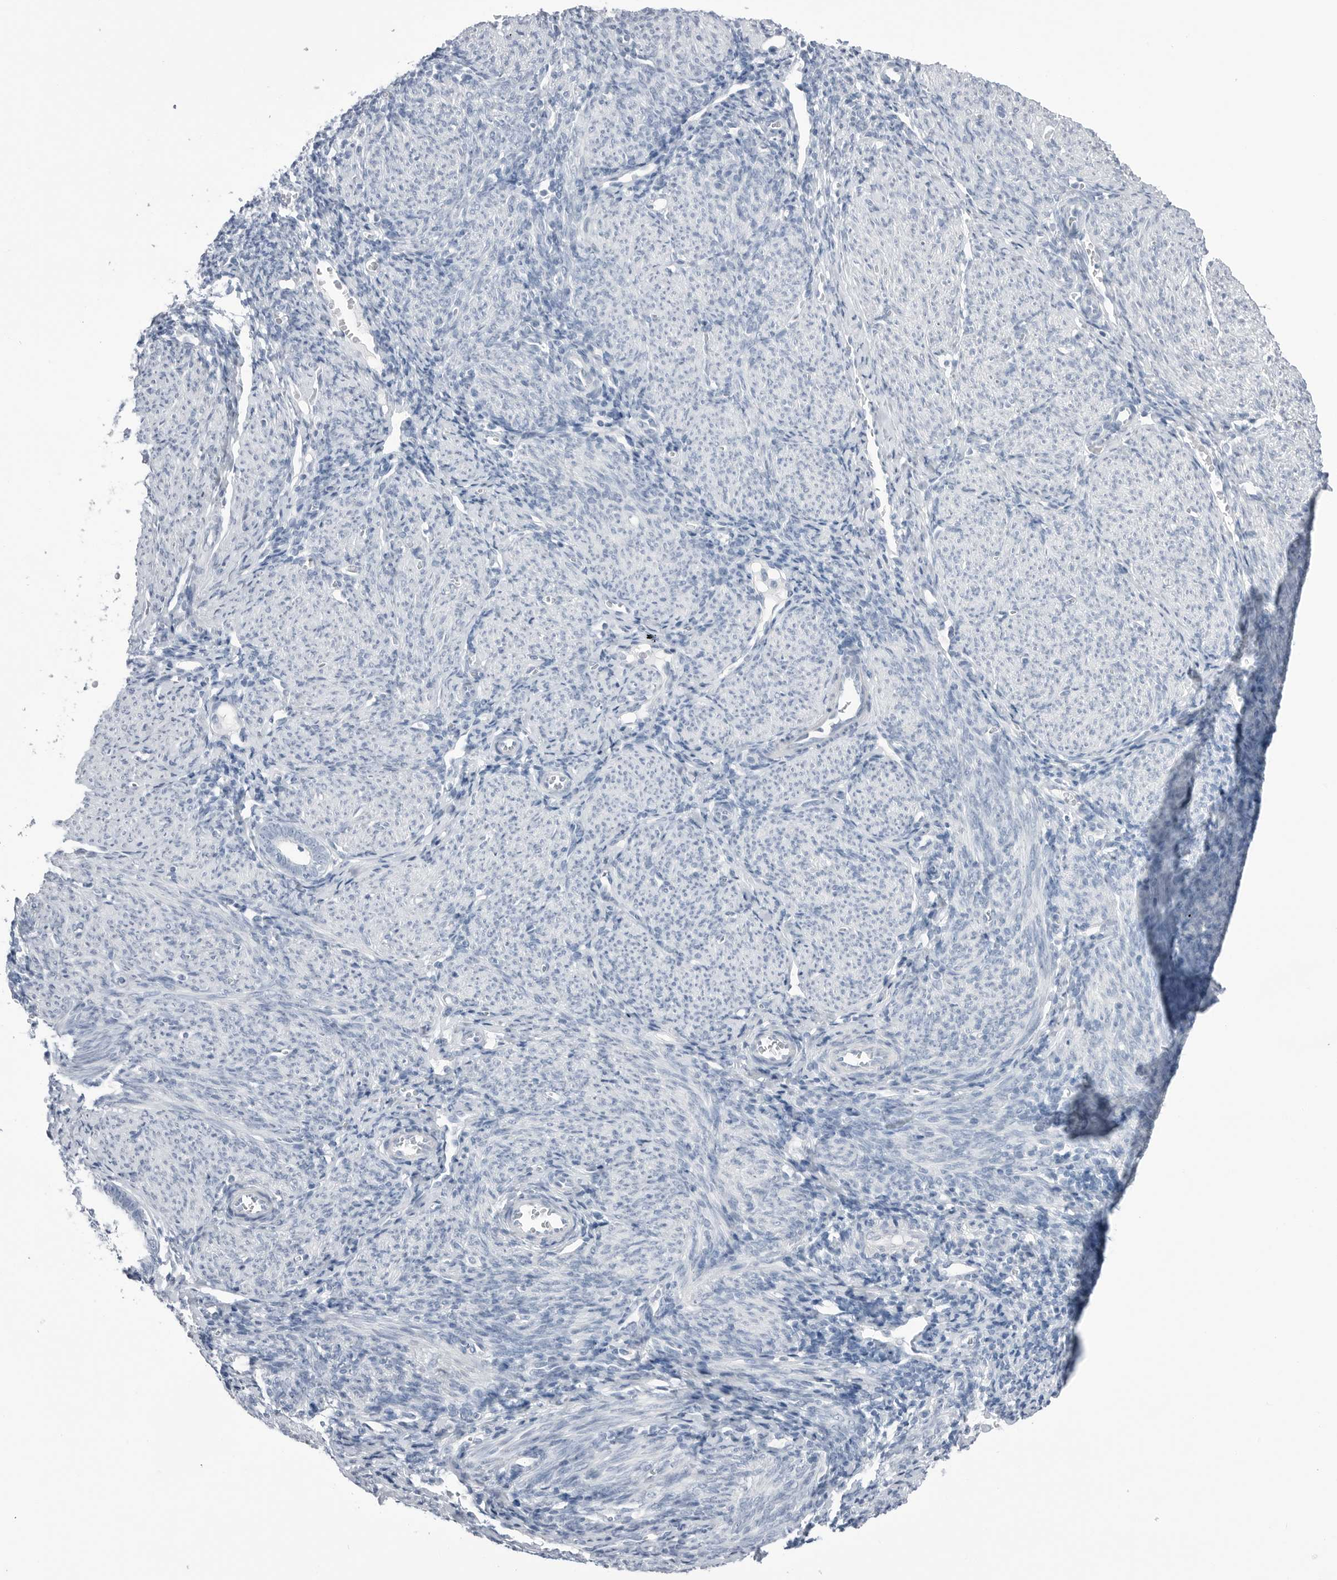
{"staining": {"intensity": "negative", "quantity": "none", "location": "none"}, "tissue": "endometrium", "cell_type": "Cells in endometrial stroma", "image_type": "normal", "snomed": [{"axis": "morphology", "description": "Normal tissue, NOS"}, {"axis": "morphology", "description": "Adenocarcinoma, NOS"}, {"axis": "topography", "description": "Endometrium"}], "caption": "An image of endometrium stained for a protein demonstrates no brown staining in cells in endometrial stroma.", "gene": "ABHD12", "patient": {"sex": "female", "age": 57}}